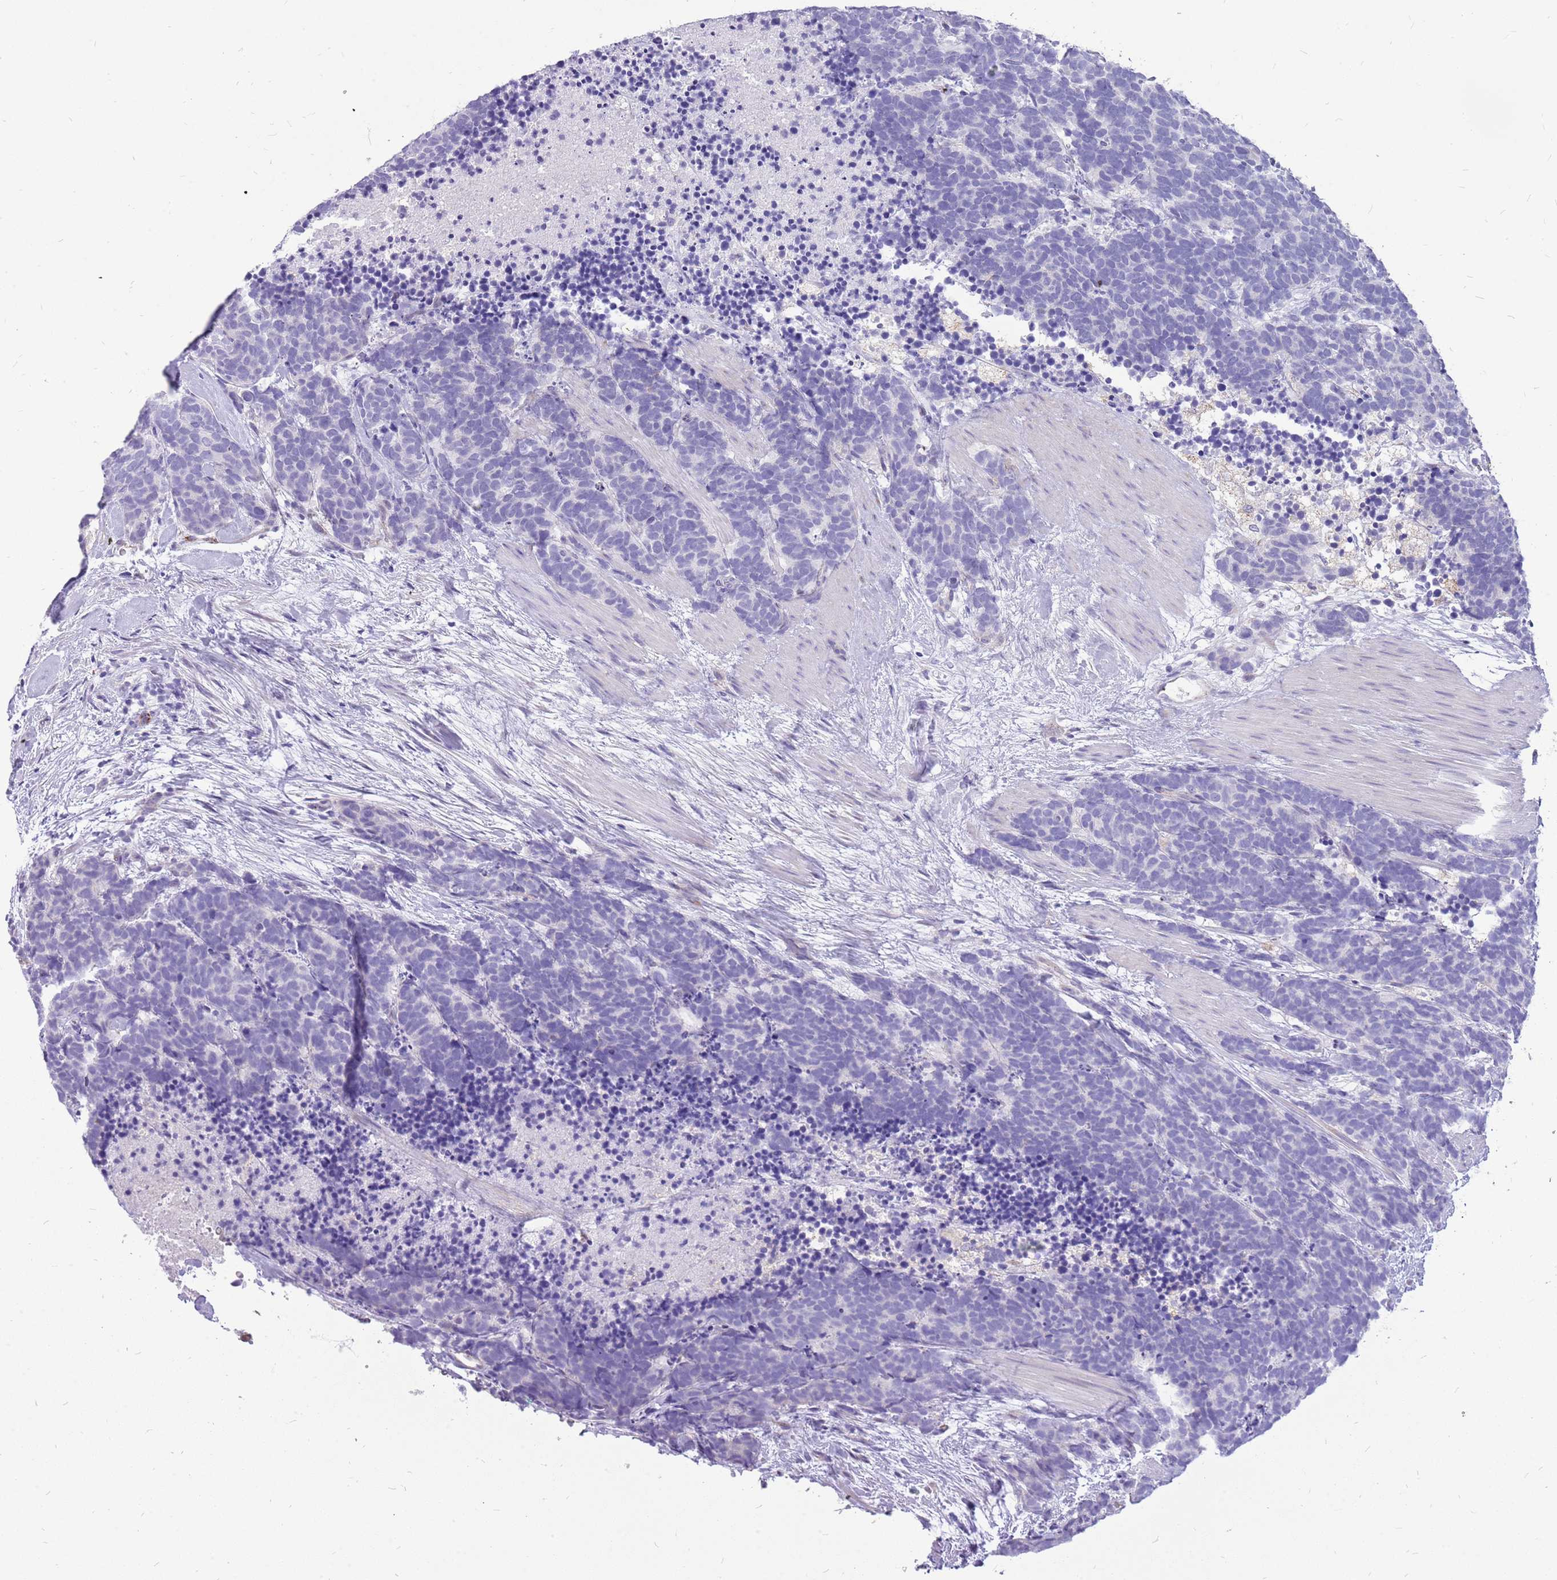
{"staining": {"intensity": "negative", "quantity": "none", "location": "none"}, "tissue": "carcinoid", "cell_type": "Tumor cells", "image_type": "cancer", "snomed": [{"axis": "morphology", "description": "Carcinoma, NOS"}, {"axis": "morphology", "description": "Carcinoid, malignant, NOS"}, {"axis": "topography", "description": "Prostate"}], "caption": "This is a photomicrograph of immunohistochemistry staining of malignant carcinoid, which shows no expression in tumor cells.", "gene": "PCNX1", "patient": {"sex": "male", "age": 57}}